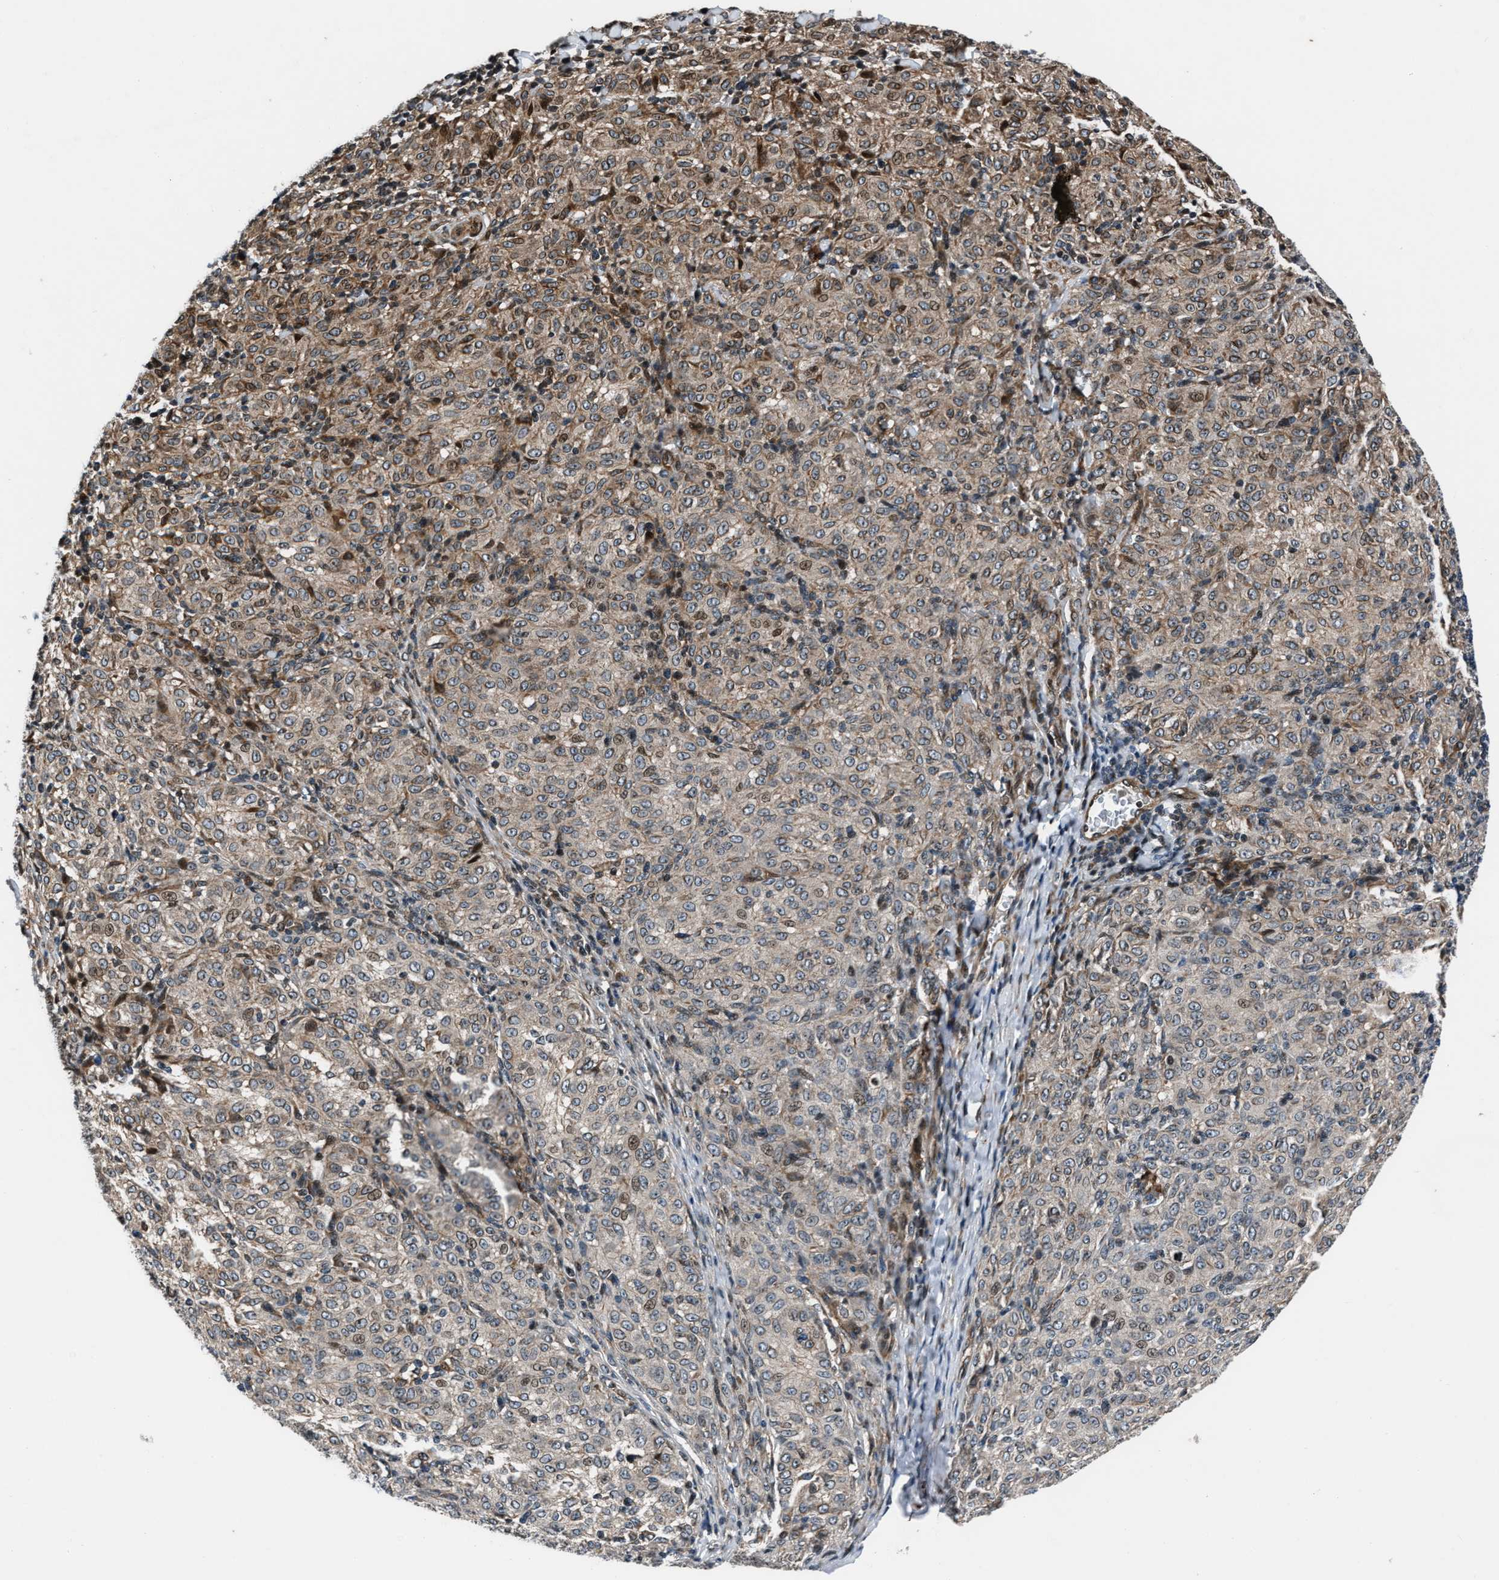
{"staining": {"intensity": "weak", "quantity": ">75%", "location": "cytoplasmic/membranous"}, "tissue": "melanoma", "cell_type": "Tumor cells", "image_type": "cancer", "snomed": [{"axis": "morphology", "description": "Malignant melanoma, NOS"}, {"axis": "topography", "description": "Skin"}], "caption": "Immunohistochemistry (IHC) (DAB) staining of human malignant melanoma demonstrates weak cytoplasmic/membranous protein expression in approximately >75% of tumor cells.", "gene": "DYNC2I1", "patient": {"sex": "female", "age": 72}}